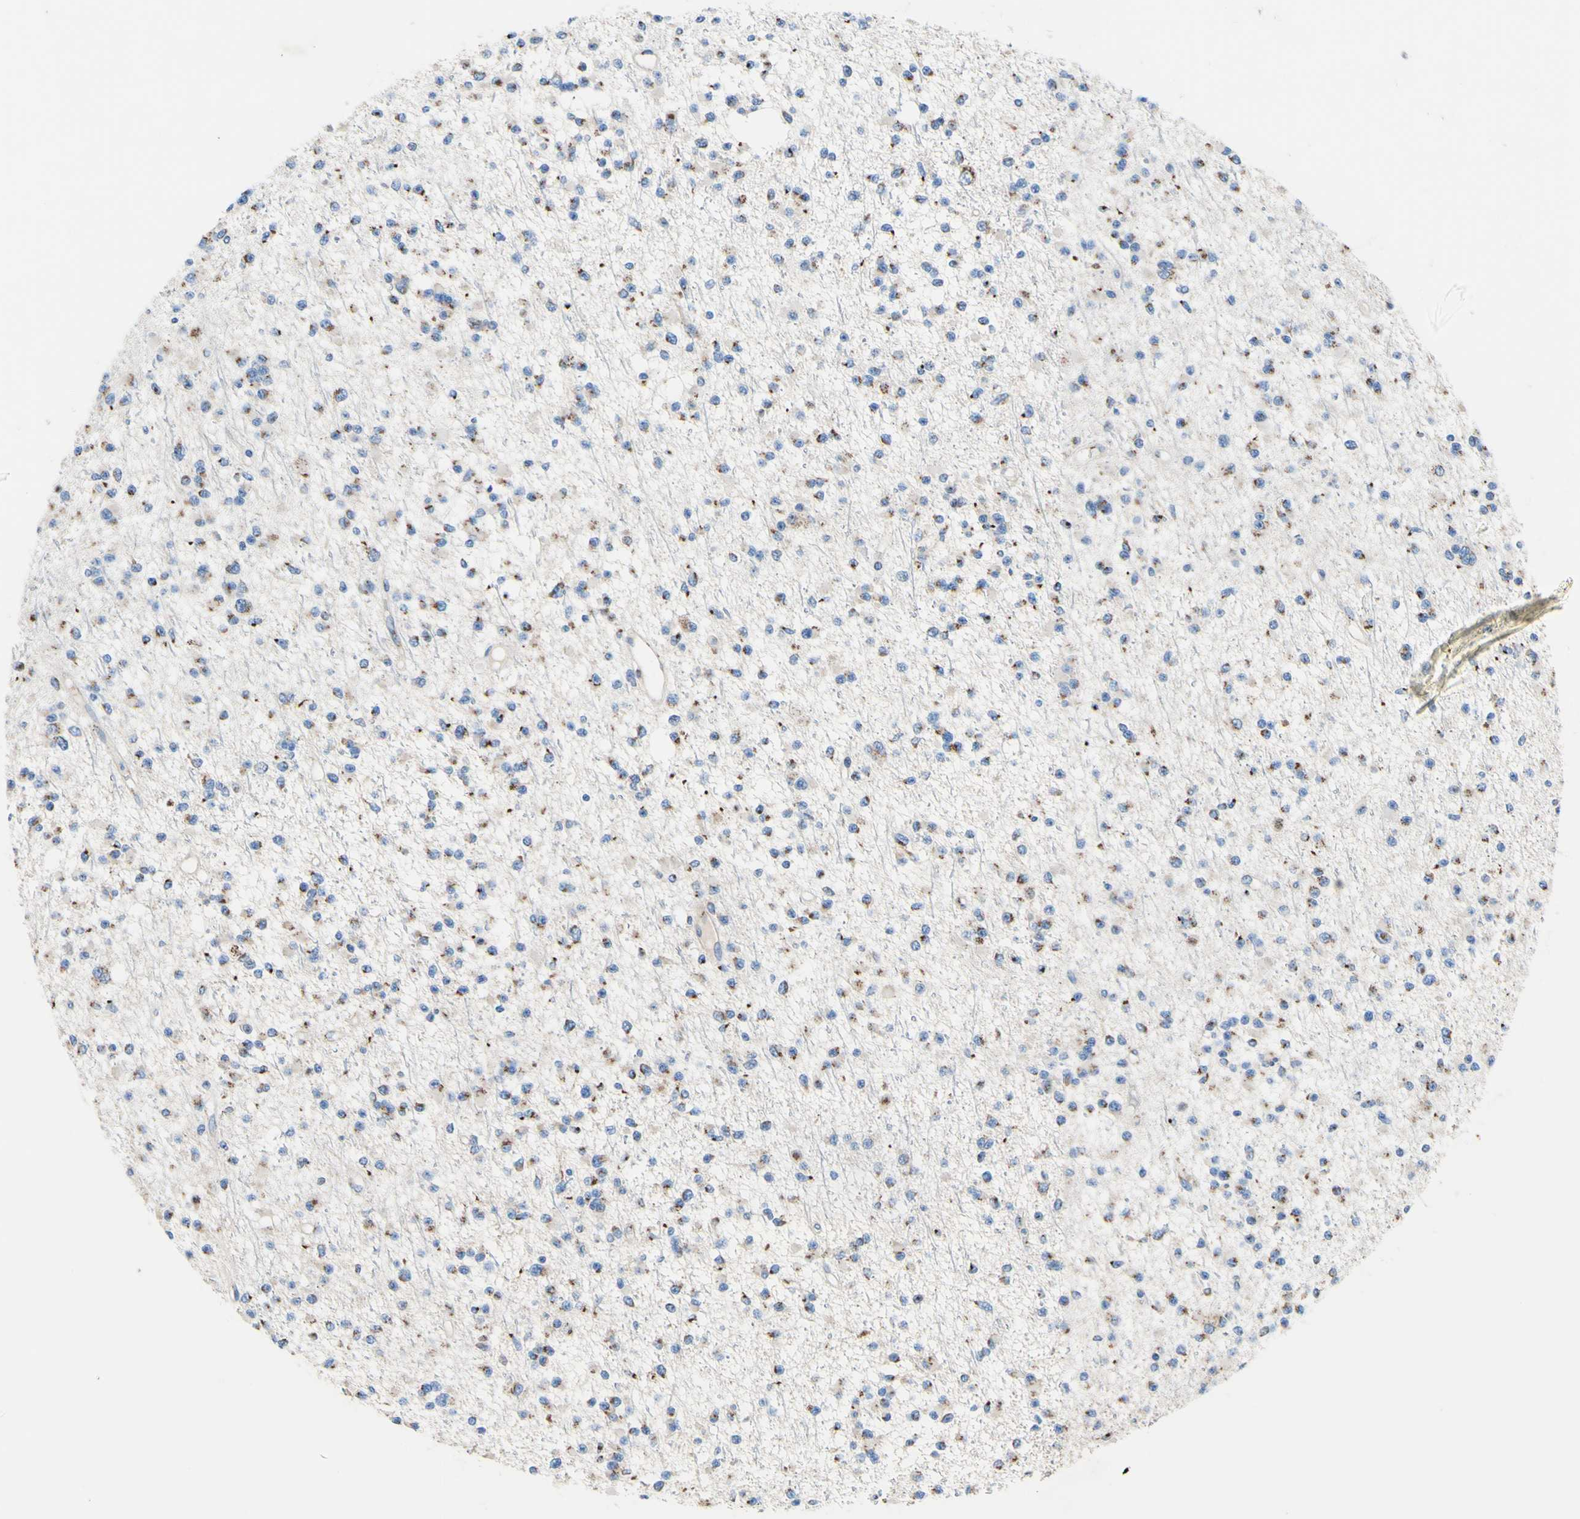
{"staining": {"intensity": "weak", "quantity": "25%-75%", "location": "cytoplasmic/membranous"}, "tissue": "glioma", "cell_type": "Tumor cells", "image_type": "cancer", "snomed": [{"axis": "morphology", "description": "Glioma, malignant, Low grade"}, {"axis": "topography", "description": "Brain"}], "caption": "A low amount of weak cytoplasmic/membranous positivity is identified in approximately 25%-75% of tumor cells in malignant low-grade glioma tissue.", "gene": "GALNT2", "patient": {"sex": "female", "age": 22}}